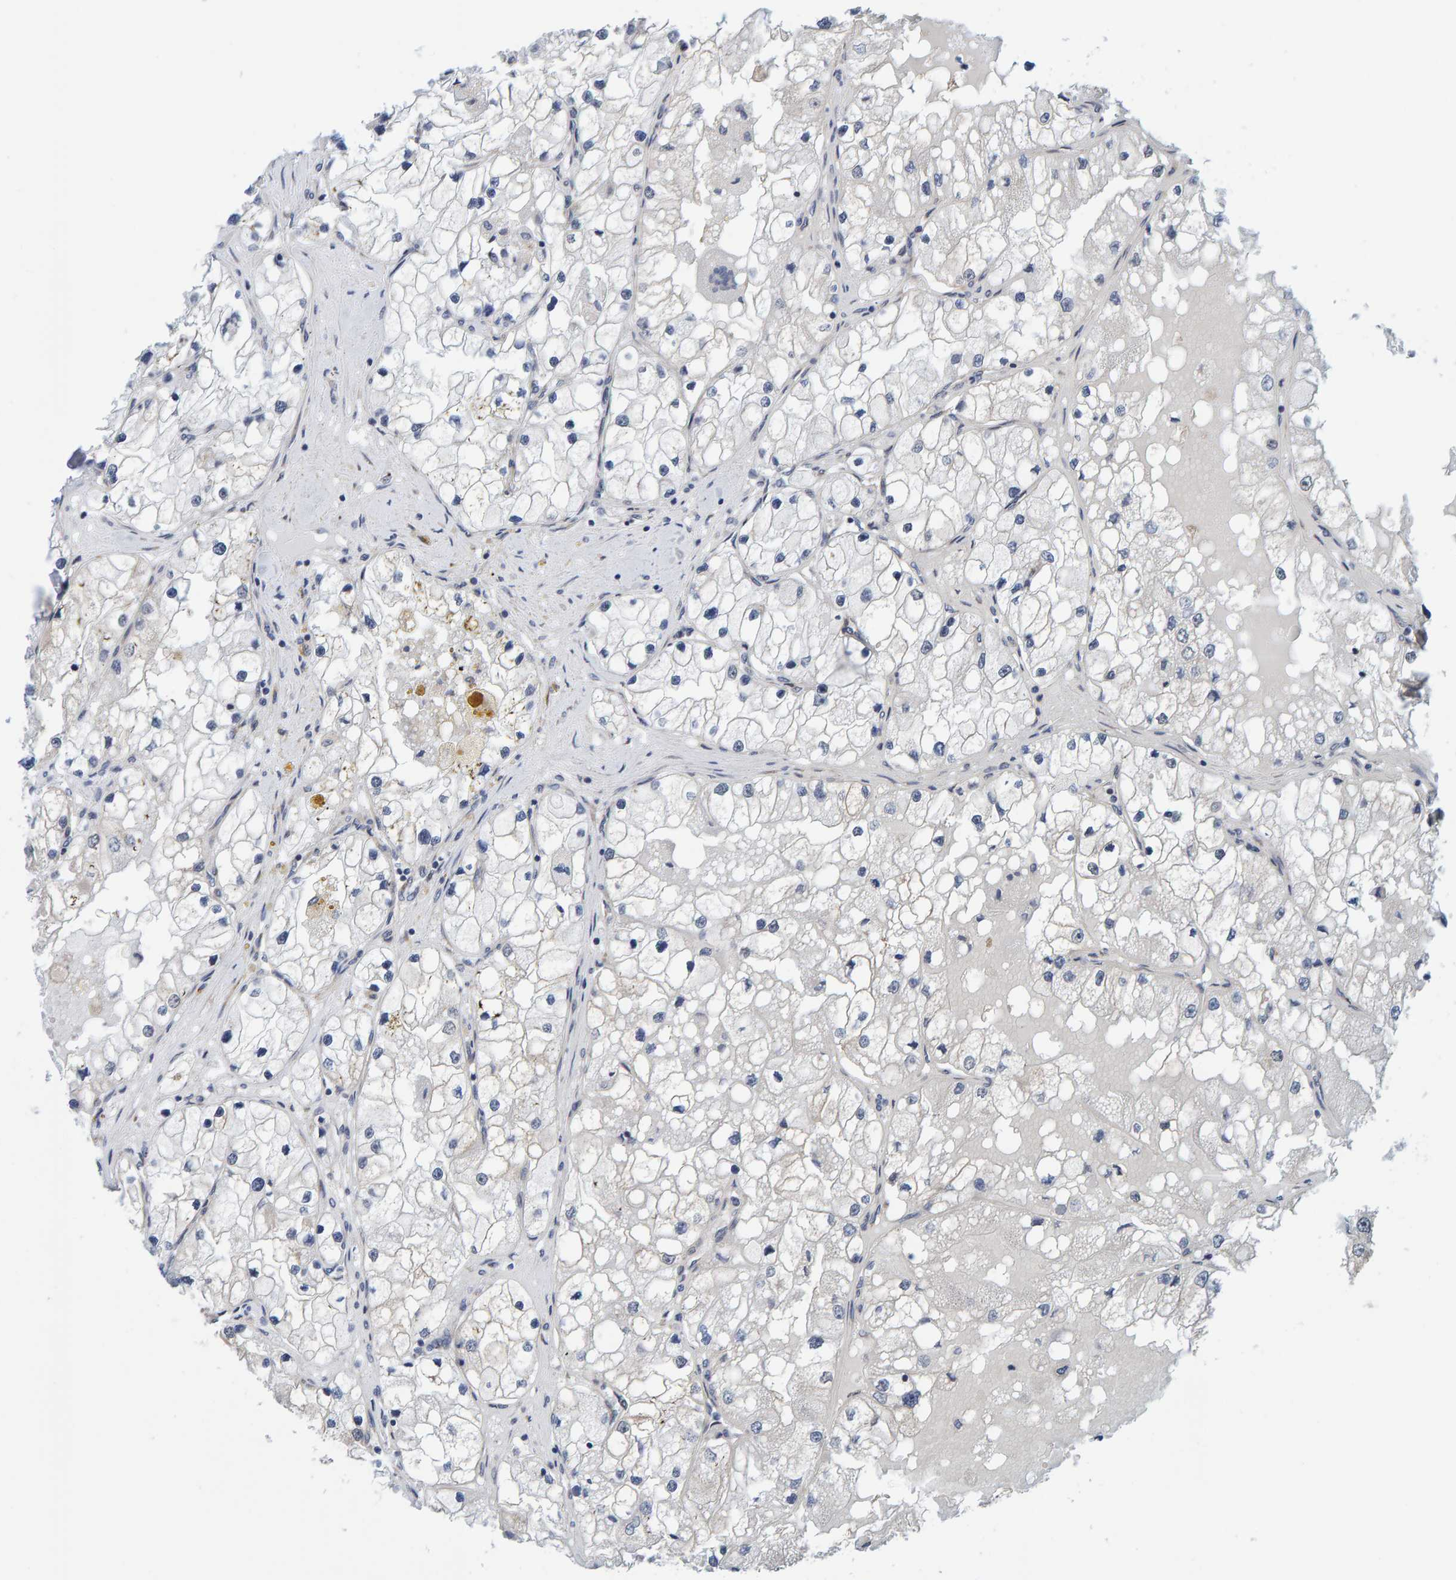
{"staining": {"intensity": "negative", "quantity": "none", "location": "none"}, "tissue": "renal cancer", "cell_type": "Tumor cells", "image_type": "cancer", "snomed": [{"axis": "morphology", "description": "Adenocarcinoma, NOS"}, {"axis": "topography", "description": "Kidney"}], "caption": "Histopathology image shows no significant protein staining in tumor cells of renal adenocarcinoma.", "gene": "SCRN2", "patient": {"sex": "male", "age": 68}}